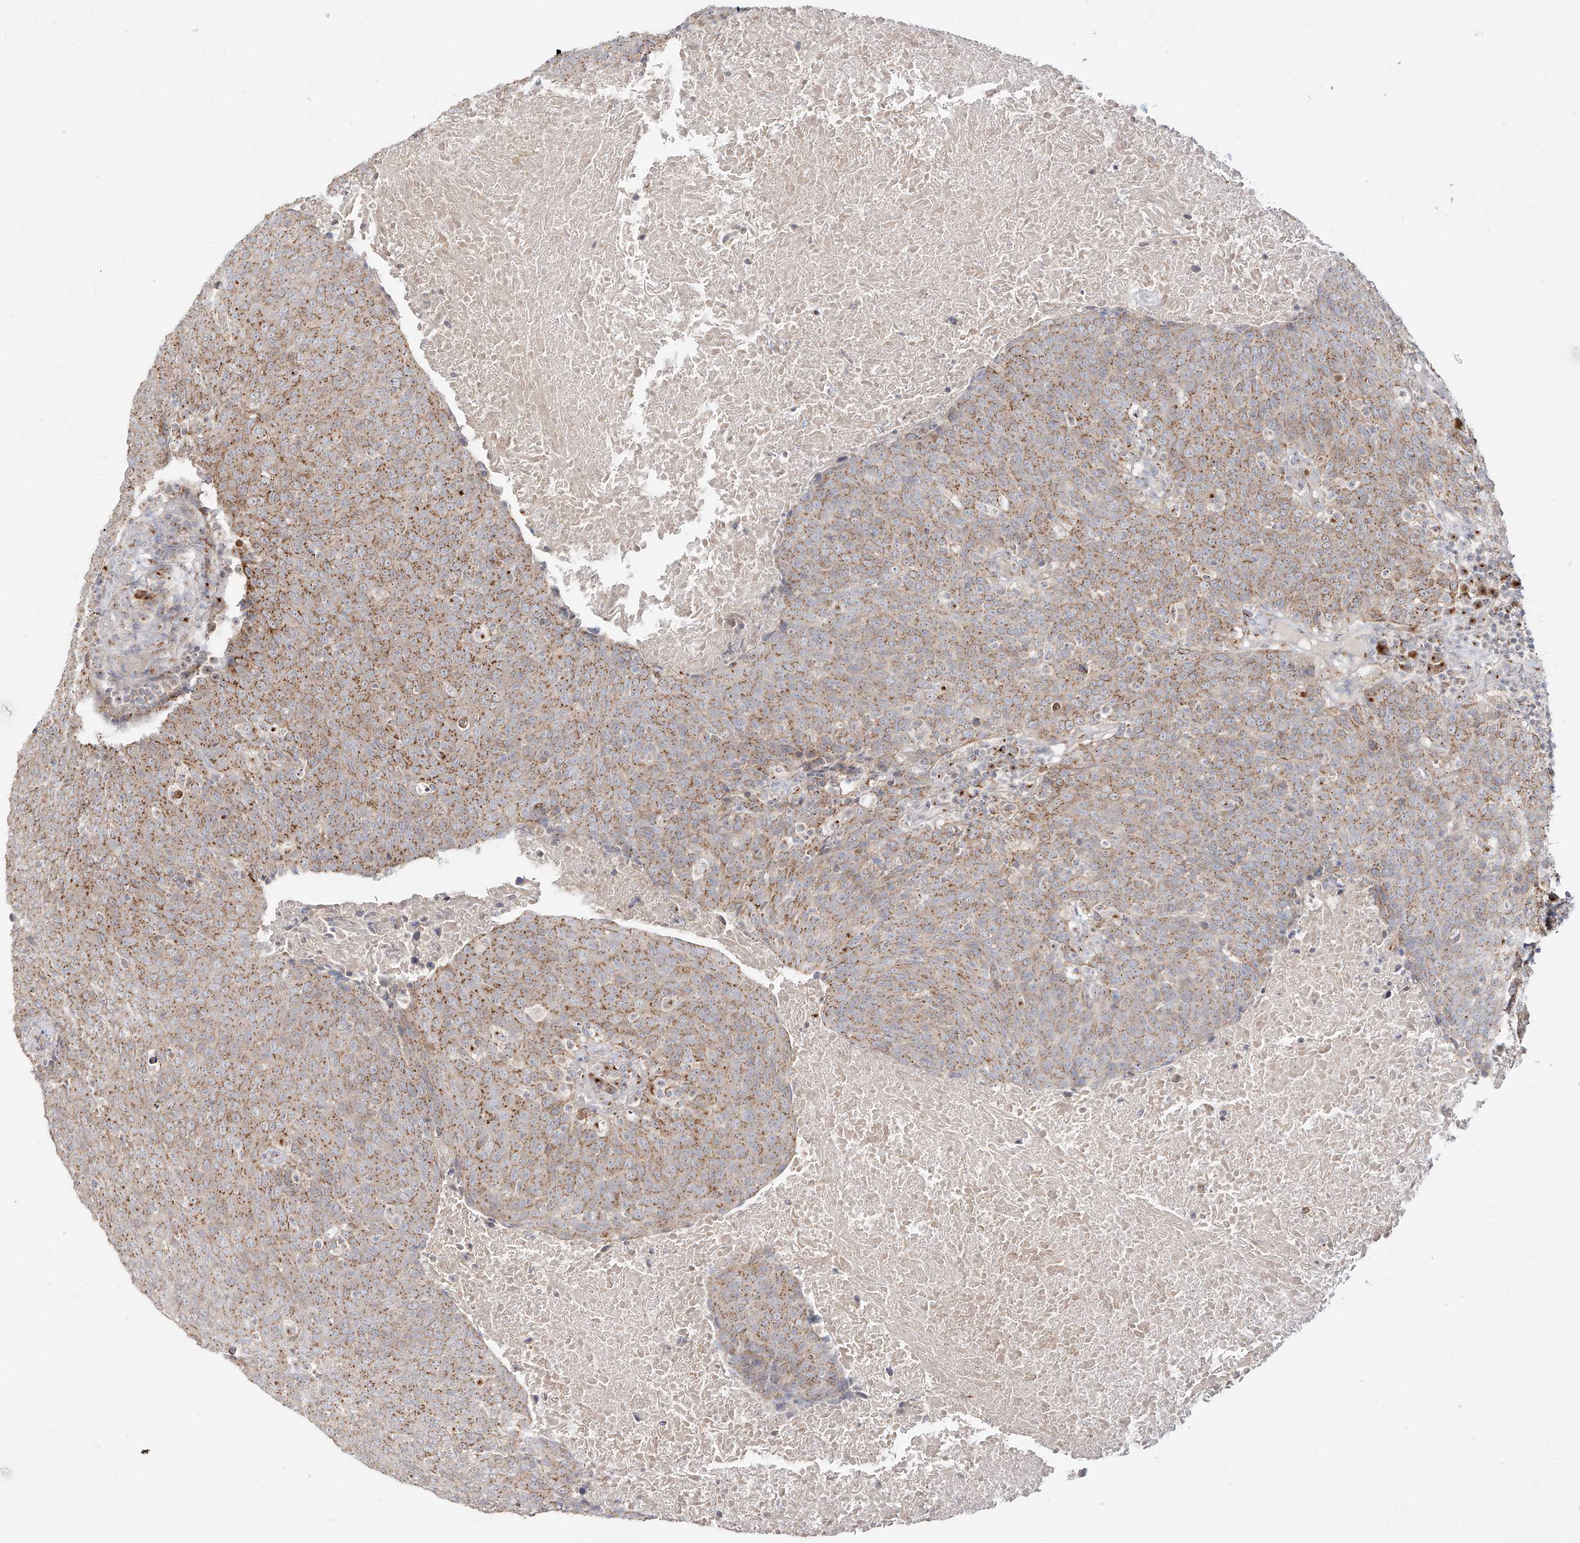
{"staining": {"intensity": "moderate", "quantity": ">75%", "location": "cytoplasmic/membranous"}, "tissue": "head and neck cancer", "cell_type": "Tumor cells", "image_type": "cancer", "snomed": [{"axis": "morphology", "description": "Squamous cell carcinoma, NOS"}, {"axis": "morphology", "description": "Squamous cell carcinoma, metastatic, NOS"}, {"axis": "topography", "description": "Lymph node"}, {"axis": "topography", "description": "Head-Neck"}], "caption": "Head and neck cancer (metastatic squamous cell carcinoma) stained for a protein exhibits moderate cytoplasmic/membranous positivity in tumor cells.", "gene": "BSDC1", "patient": {"sex": "male", "age": 62}}